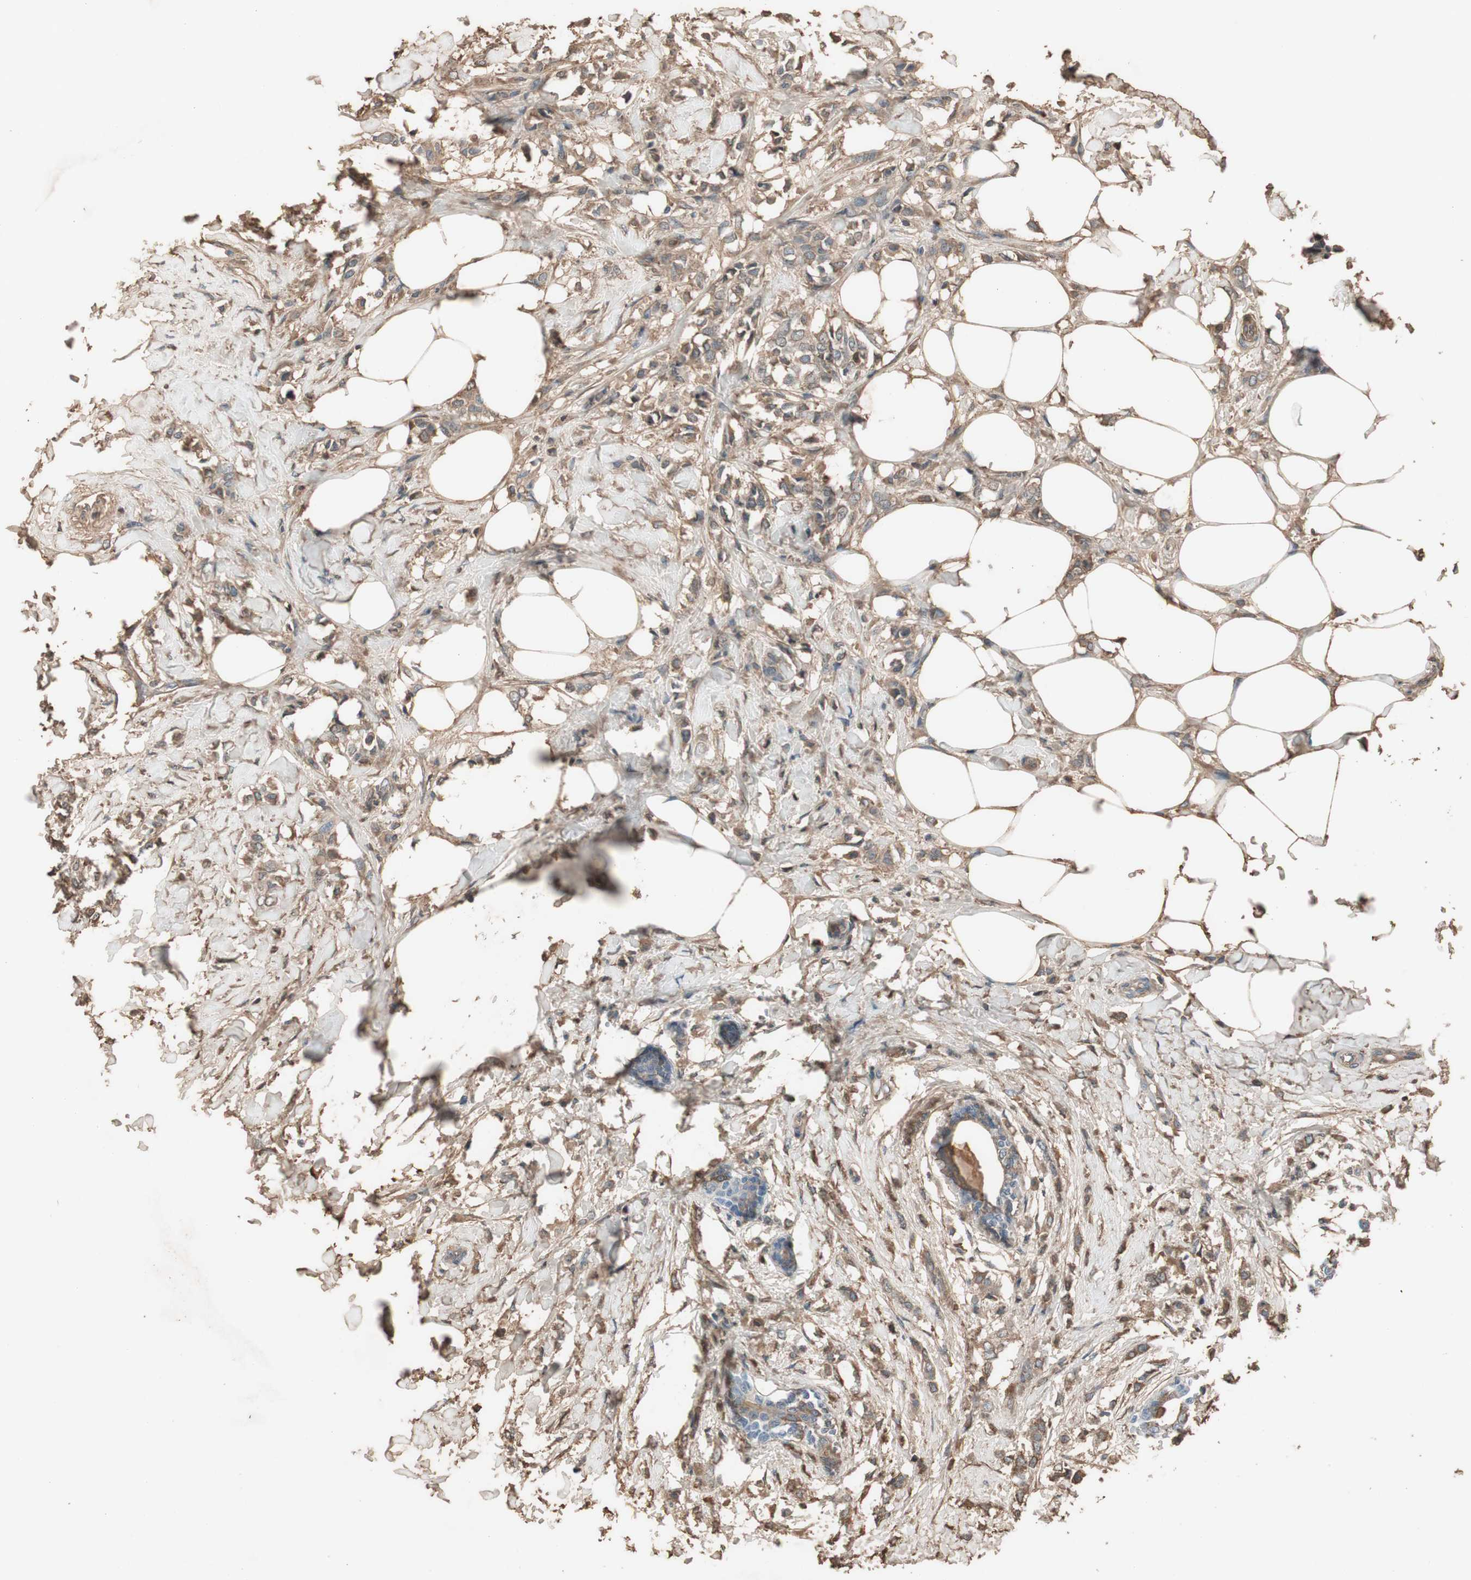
{"staining": {"intensity": "weak", "quantity": ">75%", "location": "cytoplasmic/membranous"}, "tissue": "breast cancer", "cell_type": "Tumor cells", "image_type": "cancer", "snomed": [{"axis": "morphology", "description": "Lobular carcinoma, in situ"}, {"axis": "morphology", "description": "Lobular carcinoma"}, {"axis": "topography", "description": "Breast"}], "caption": "A photomicrograph of human breast cancer stained for a protein demonstrates weak cytoplasmic/membranous brown staining in tumor cells.", "gene": "MMP14", "patient": {"sex": "female", "age": 41}}